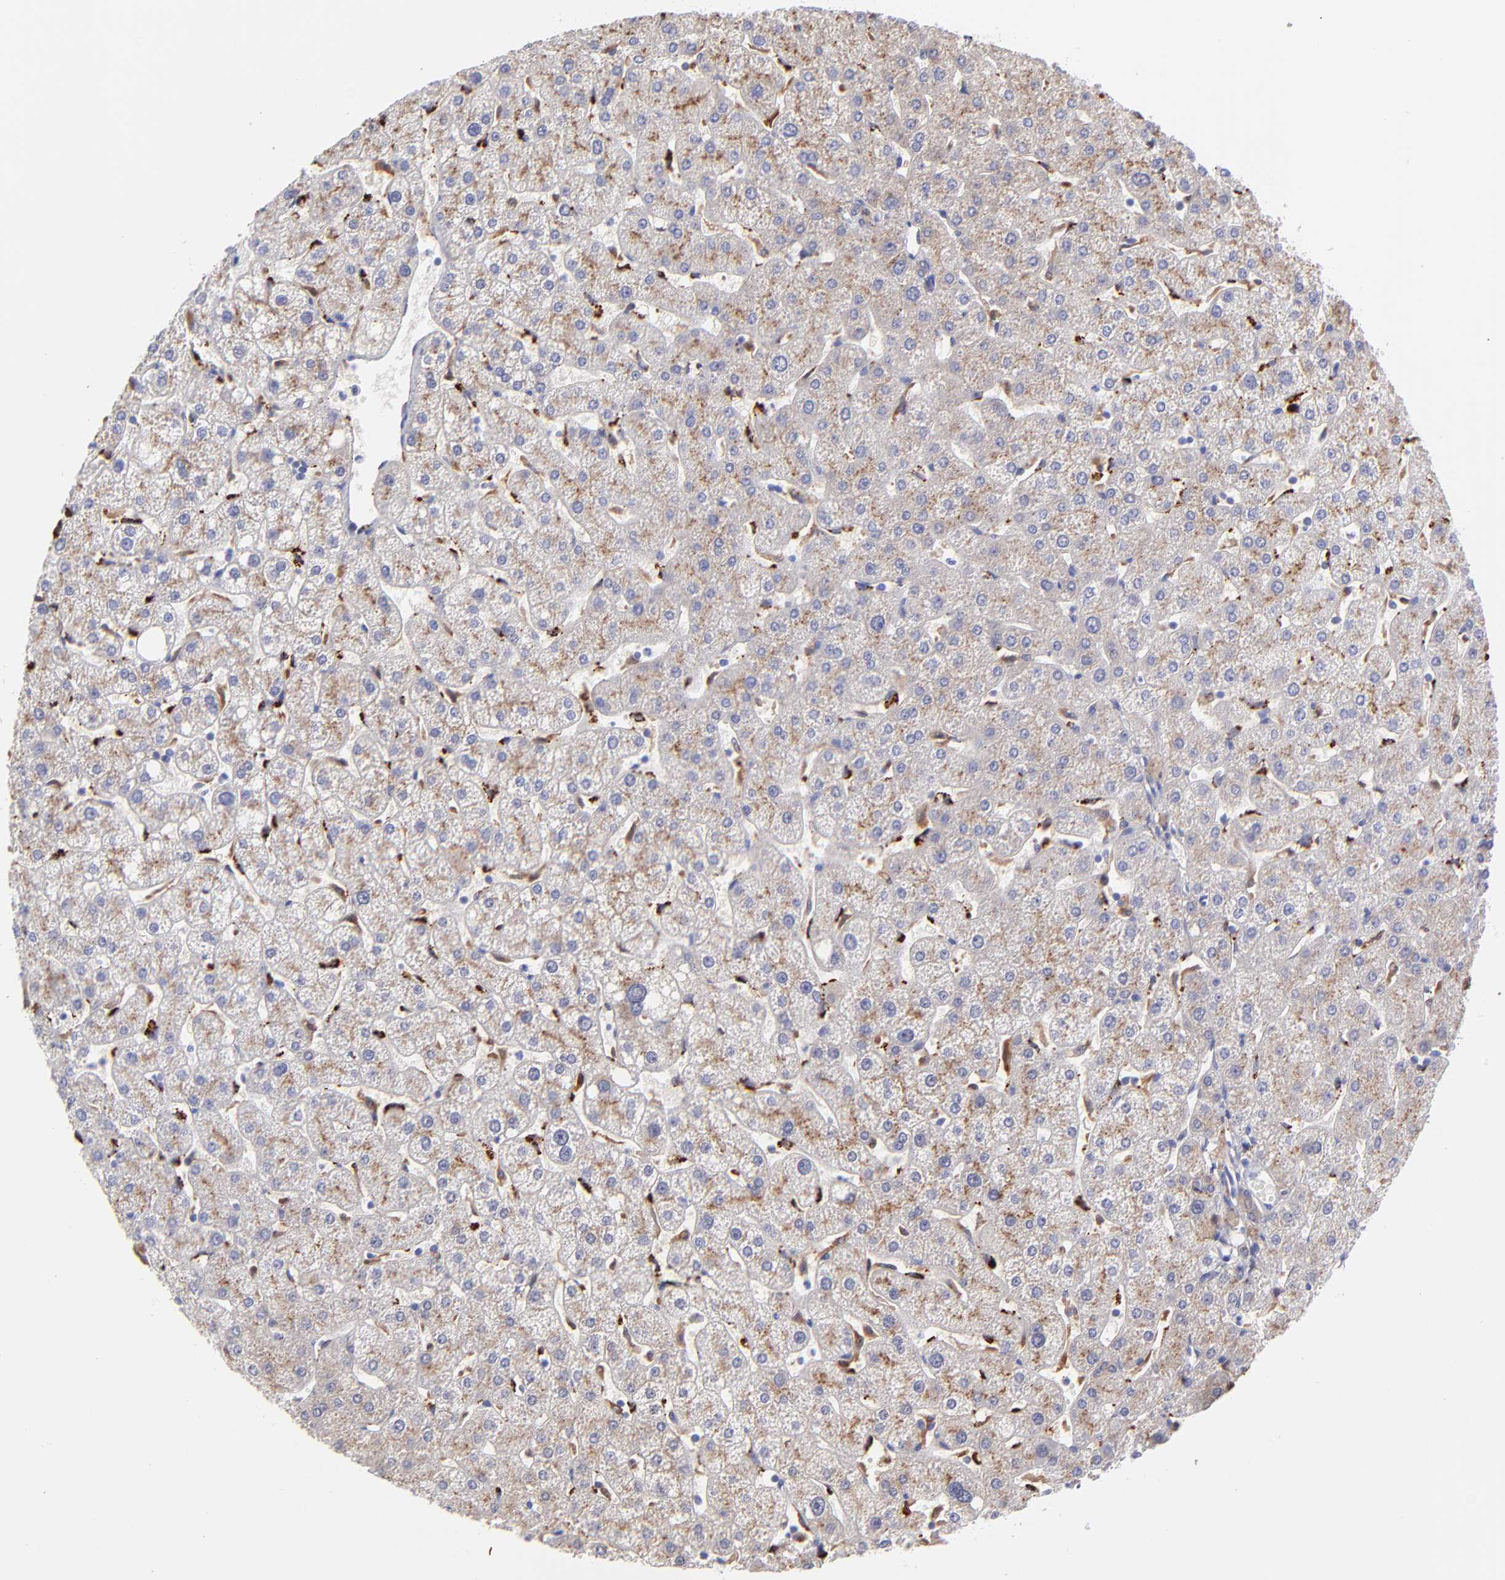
{"staining": {"intensity": "weak", "quantity": ">75%", "location": "cytoplasmic/membranous"}, "tissue": "liver", "cell_type": "Cholangiocytes", "image_type": "normal", "snomed": [{"axis": "morphology", "description": "Normal tissue, NOS"}, {"axis": "topography", "description": "Liver"}], "caption": "Approximately >75% of cholangiocytes in benign liver exhibit weak cytoplasmic/membranous protein expression as visualized by brown immunohistochemical staining.", "gene": "HYAL1", "patient": {"sex": "male", "age": 67}}